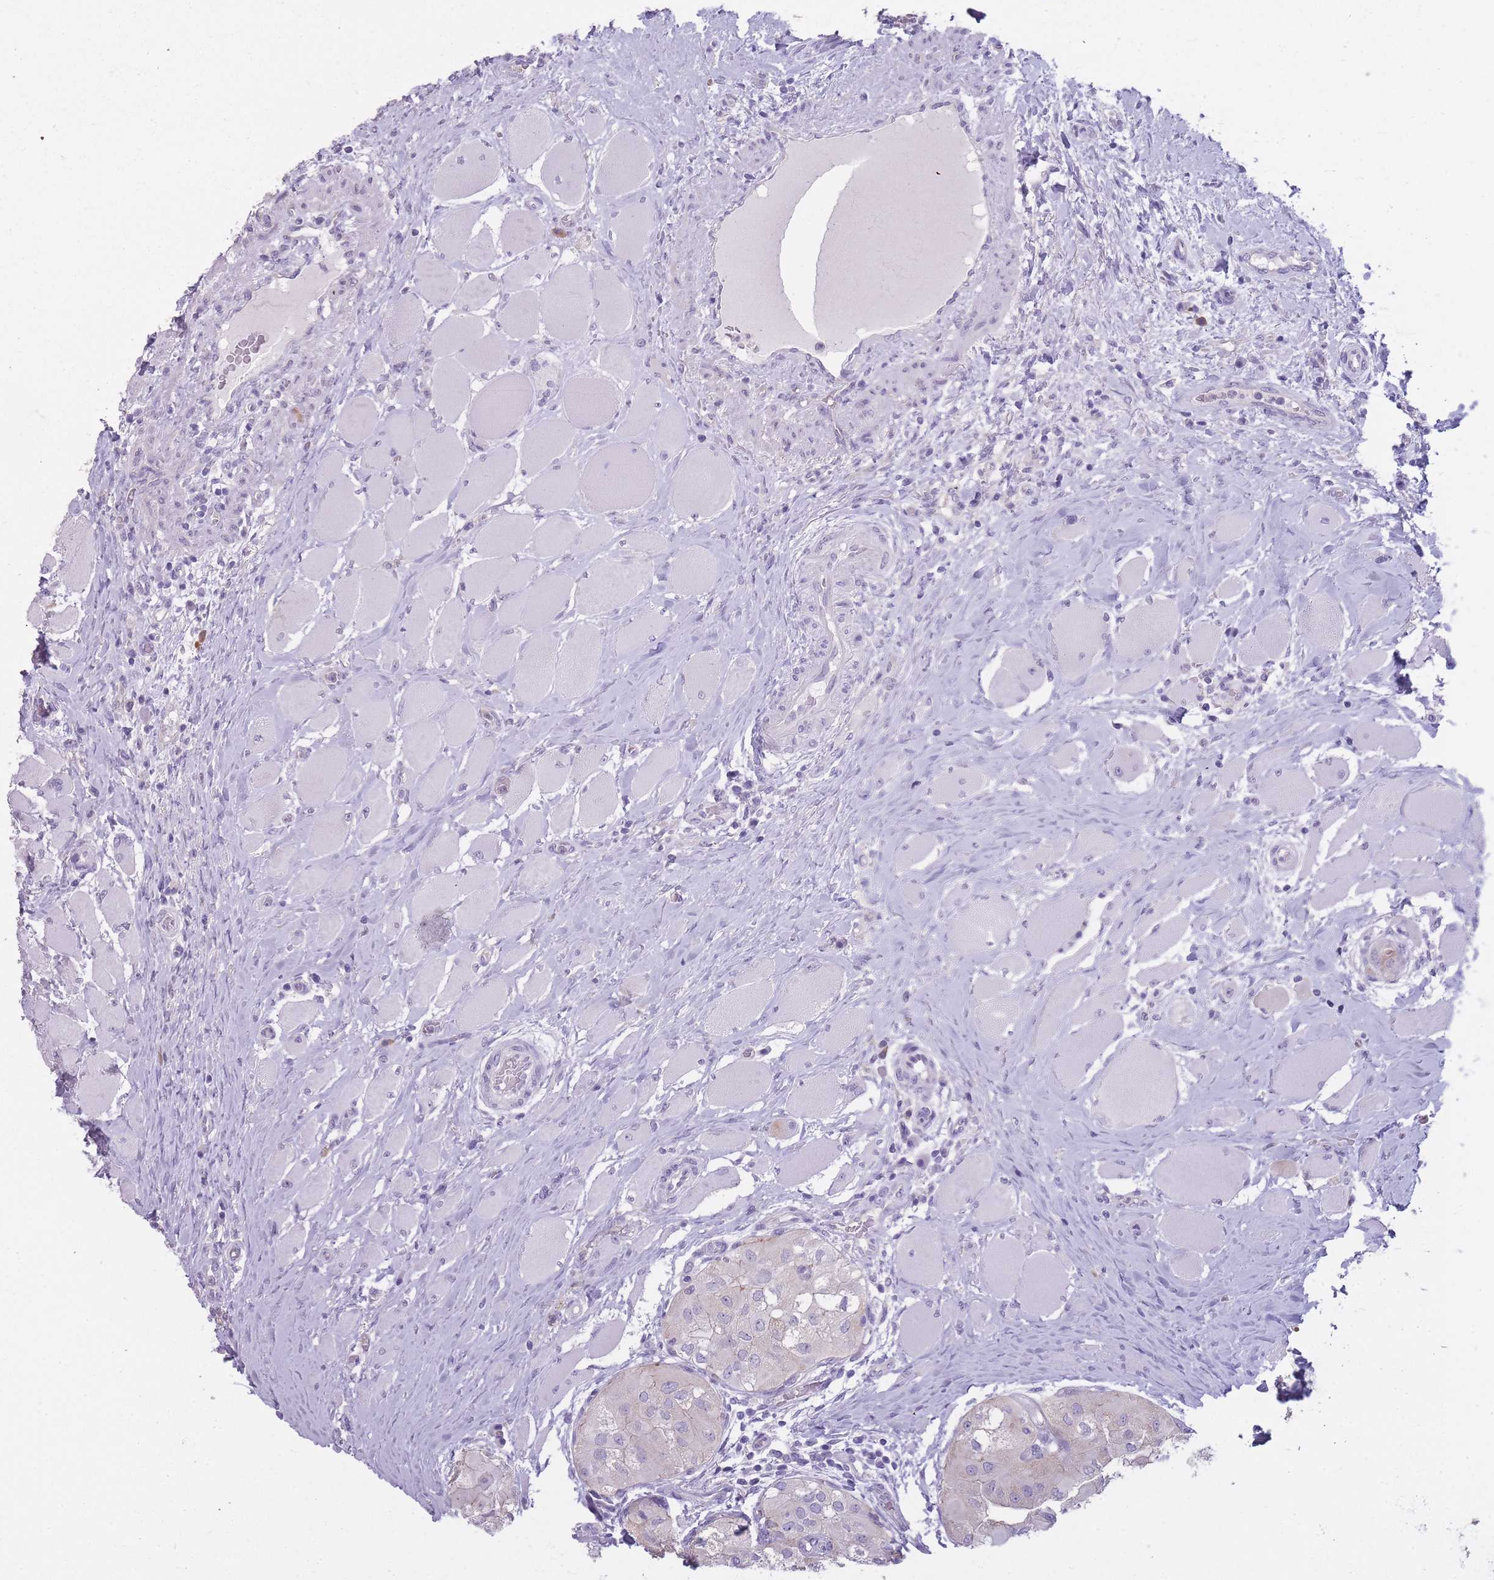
{"staining": {"intensity": "negative", "quantity": "none", "location": "none"}, "tissue": "thyroid cancer", "cell_type": "Tumor cells", "image_type": "cancer", "snomed": [{"axis": "morphology", "description": "Papillary adenocarcinoma, NOS"}, {"axis": "topography", "description": "Thyroid gland"}], "caption": "A high-resolution image shows immunohistochemistry (IHC) staining of thyroid cancer (papillary adenocarcinoma), which displays no significant positivity in tumor cells. (Stains: DAB immunohistochemistry (IHC) with hematoxylin counter stain, Microscopy: brightfield microscopy at high magnification).", "gene": "DCANP1", "patient": {"sex": "female", "age": 59}}